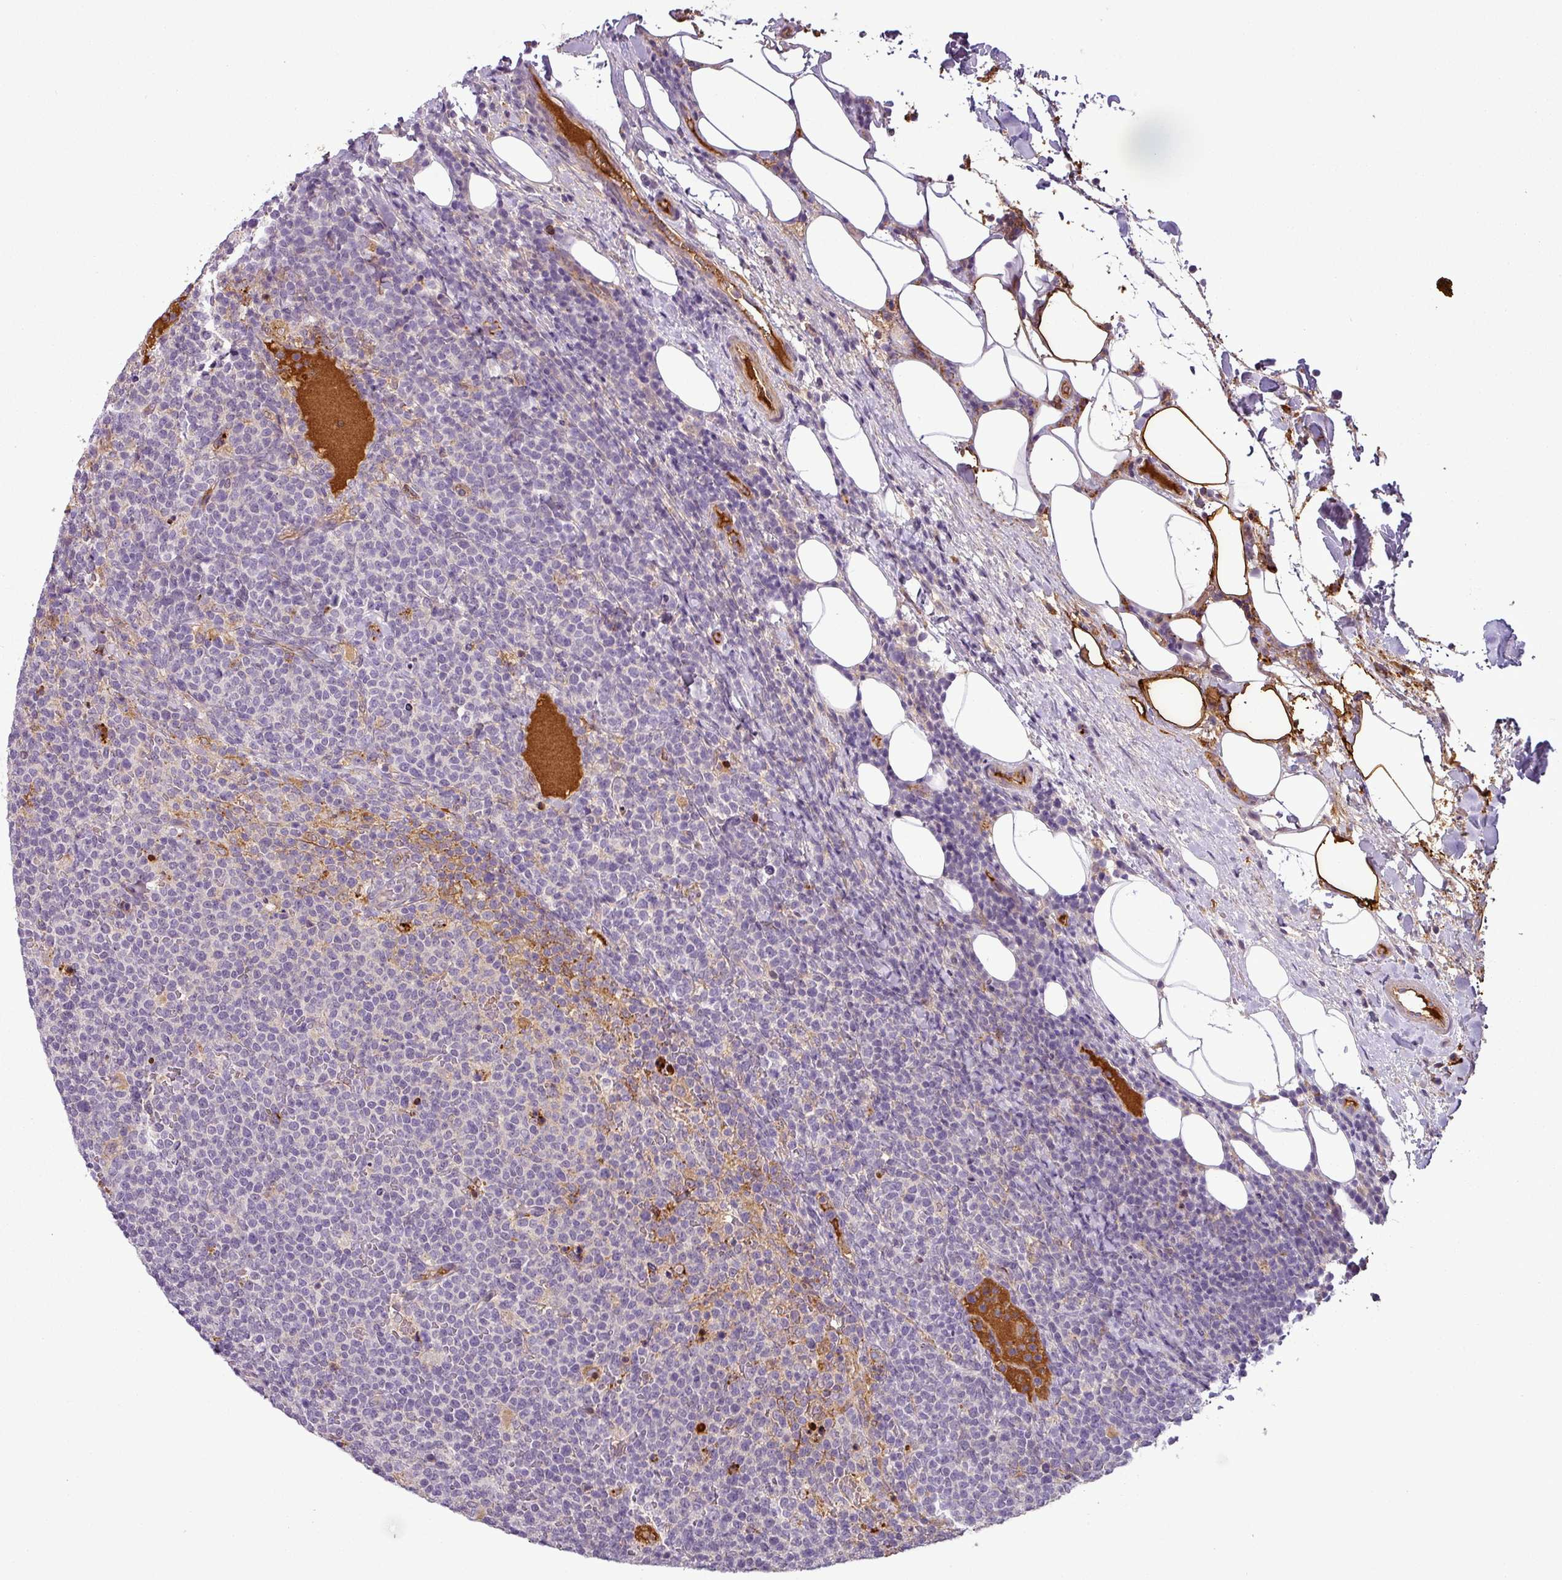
{"staining": {"intensity": "negative", "quantity": "none", "location": "none"}, "tissue": "lymphoma", "cell_type": "Tumor cells", "image_type": "cancer", "snomed": [{"axis": "morphology", "description": "Malignant lymphoma, non-Hodgkin's type, High grade"}, {"axis": "topography", "description": "Lymph node"}], "caption": "This photomicrograph is of high-grade malignant lymphoma, non-Hodgkin's type stained with immunohistochemistry (IHC) to label a protein in brown with the nuclei are counter-stained blue. There is no expression in tumor cells.", "gene": "APOC1", "patient": {"sex": "male", "age": 61}}